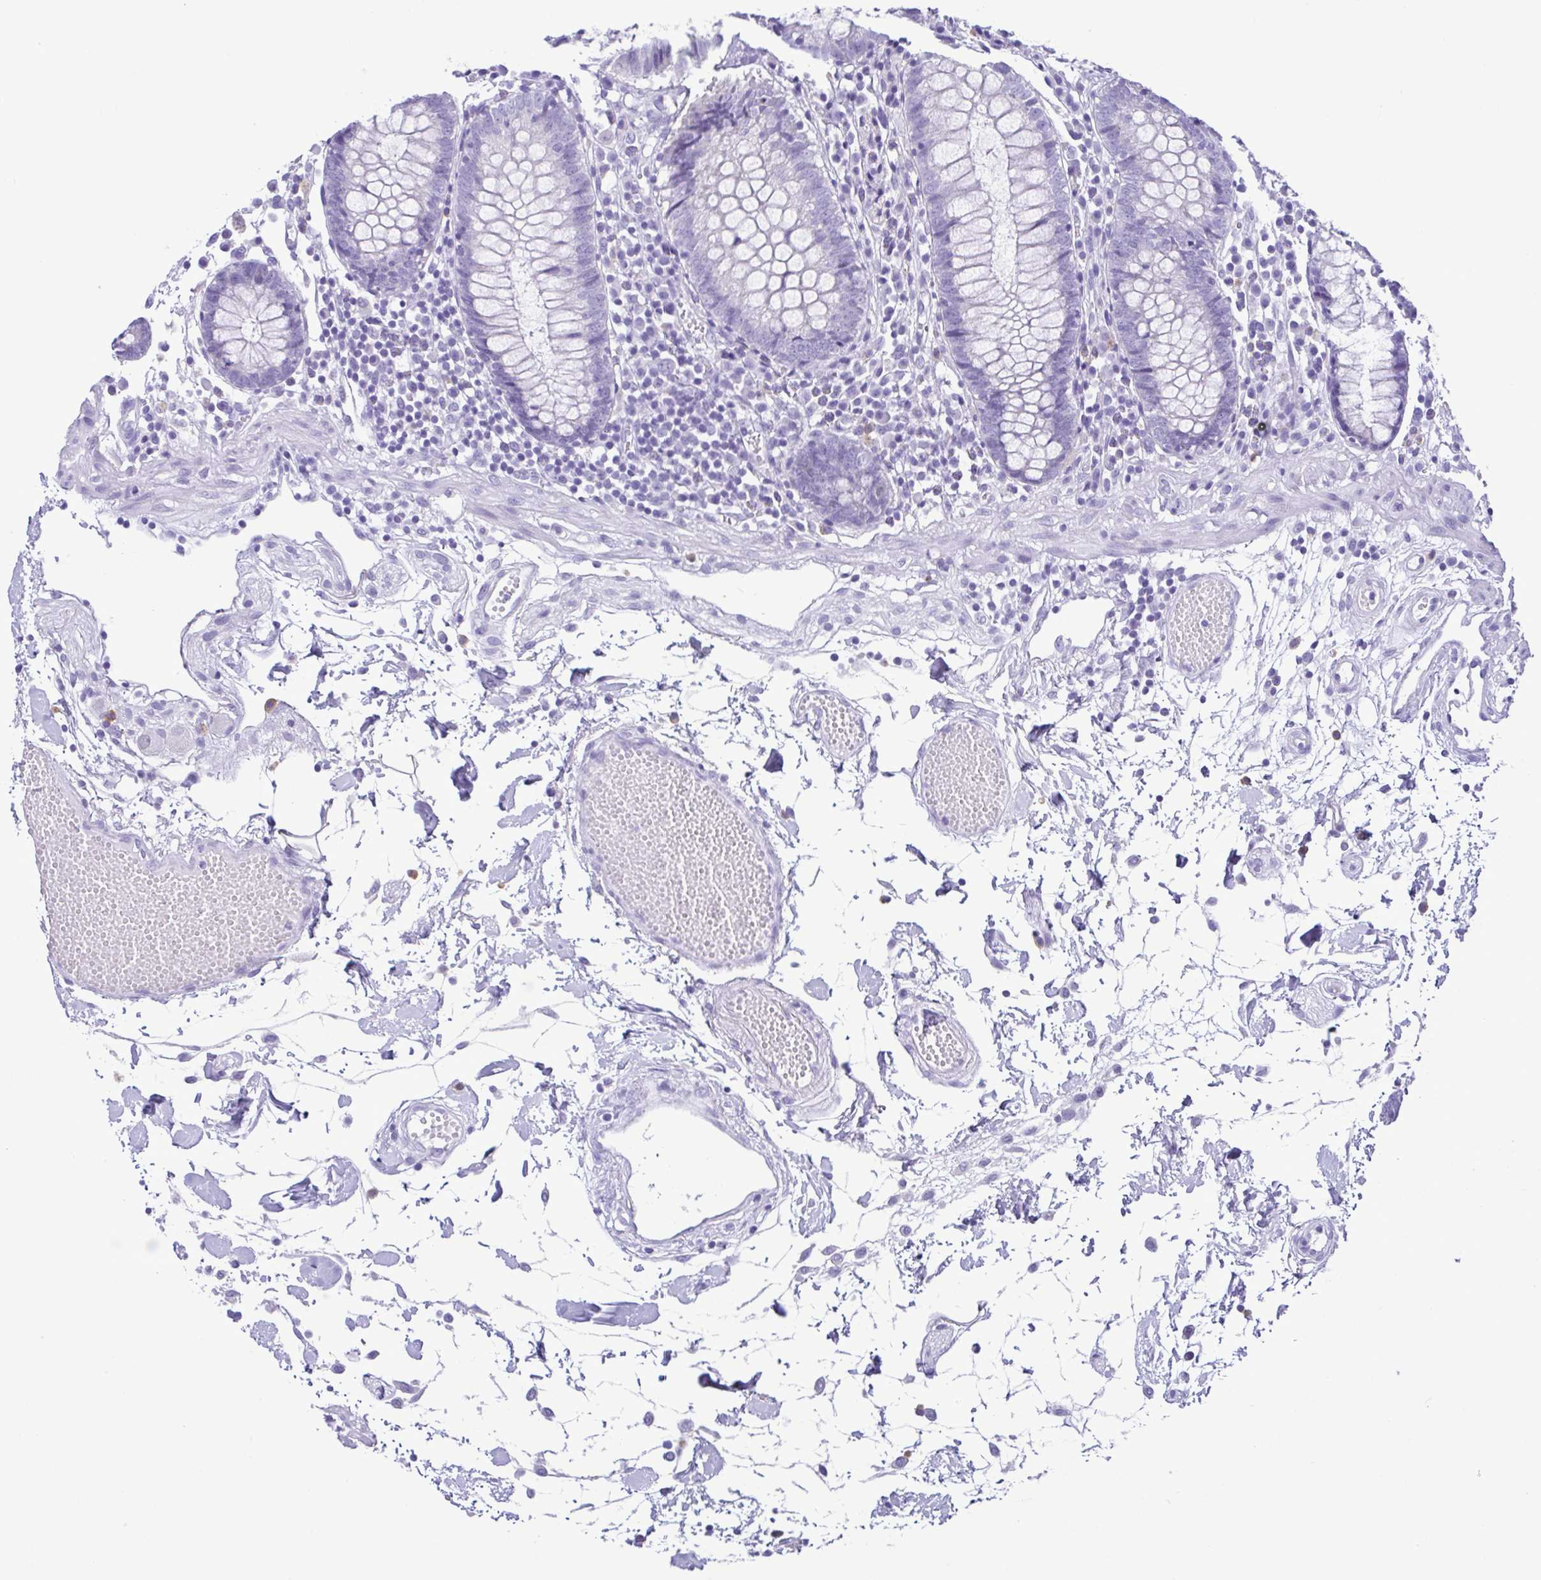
{"staining": {"intensity": "negative", "quantity": "none", "location": "none"}, "tissue": "colon", "cell_type": "Endothelial cells", "image_type": "normal", "snomed": [{"axis": "morphology", "description": "Normal tissue, NOS"}, {"axis": "morphology", "description": "Adenocarcinoma, NOS"}, {"axis": "topography", "description": "Colon"}], "caption": "Immunohistochemistry photomicrograph of normal colon: colon stained with DAB shows no significant protein positivity in endothelial cells.", "gene": "SPATA16", "patient": {"sex": "male", "age": 83}}